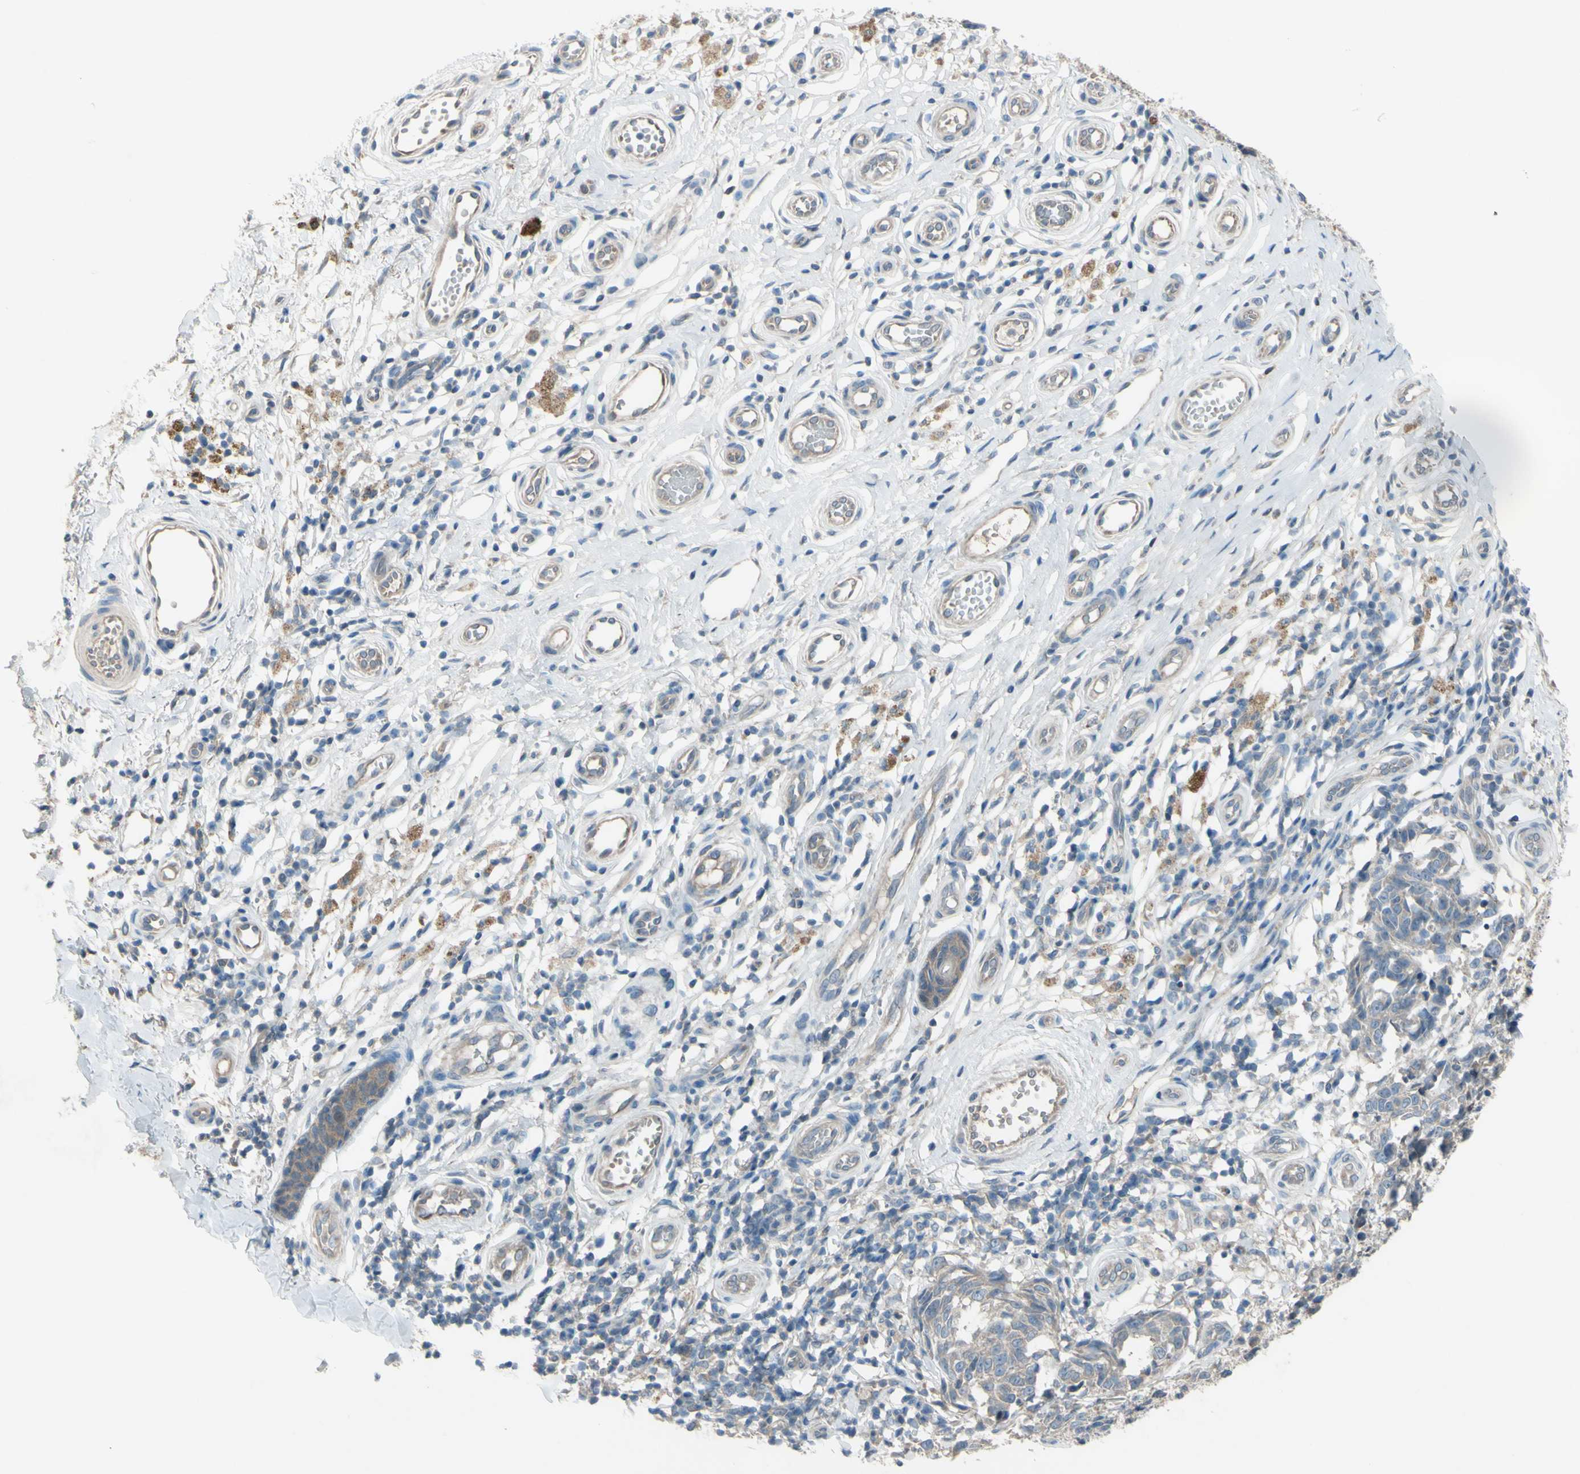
{"staining": {"intensity": "weak", "quantity": ">75%", "location": "cytoplasmic/membranous"}, "tissue": "melanoma", "cell_type": "Tumor cells", "image_type": "cancer", "snomed": [{"axis": "morphology", "description": "Malignant melanoma, NOS"}, {"axis": "topography", "description": "Skin"}], "caption": "The immunohistochemical stain shows weak cytoplasmic/membranous staining in tumor cells of melanoma tissue. (Stains: DAB (3,3'-diaminobenzidine) in brown, nuclei in blue, Microscopy: brightfield microscopy at high magnification).", "gene": "AFP", "patient": {"sex": "female", "age": 64}}